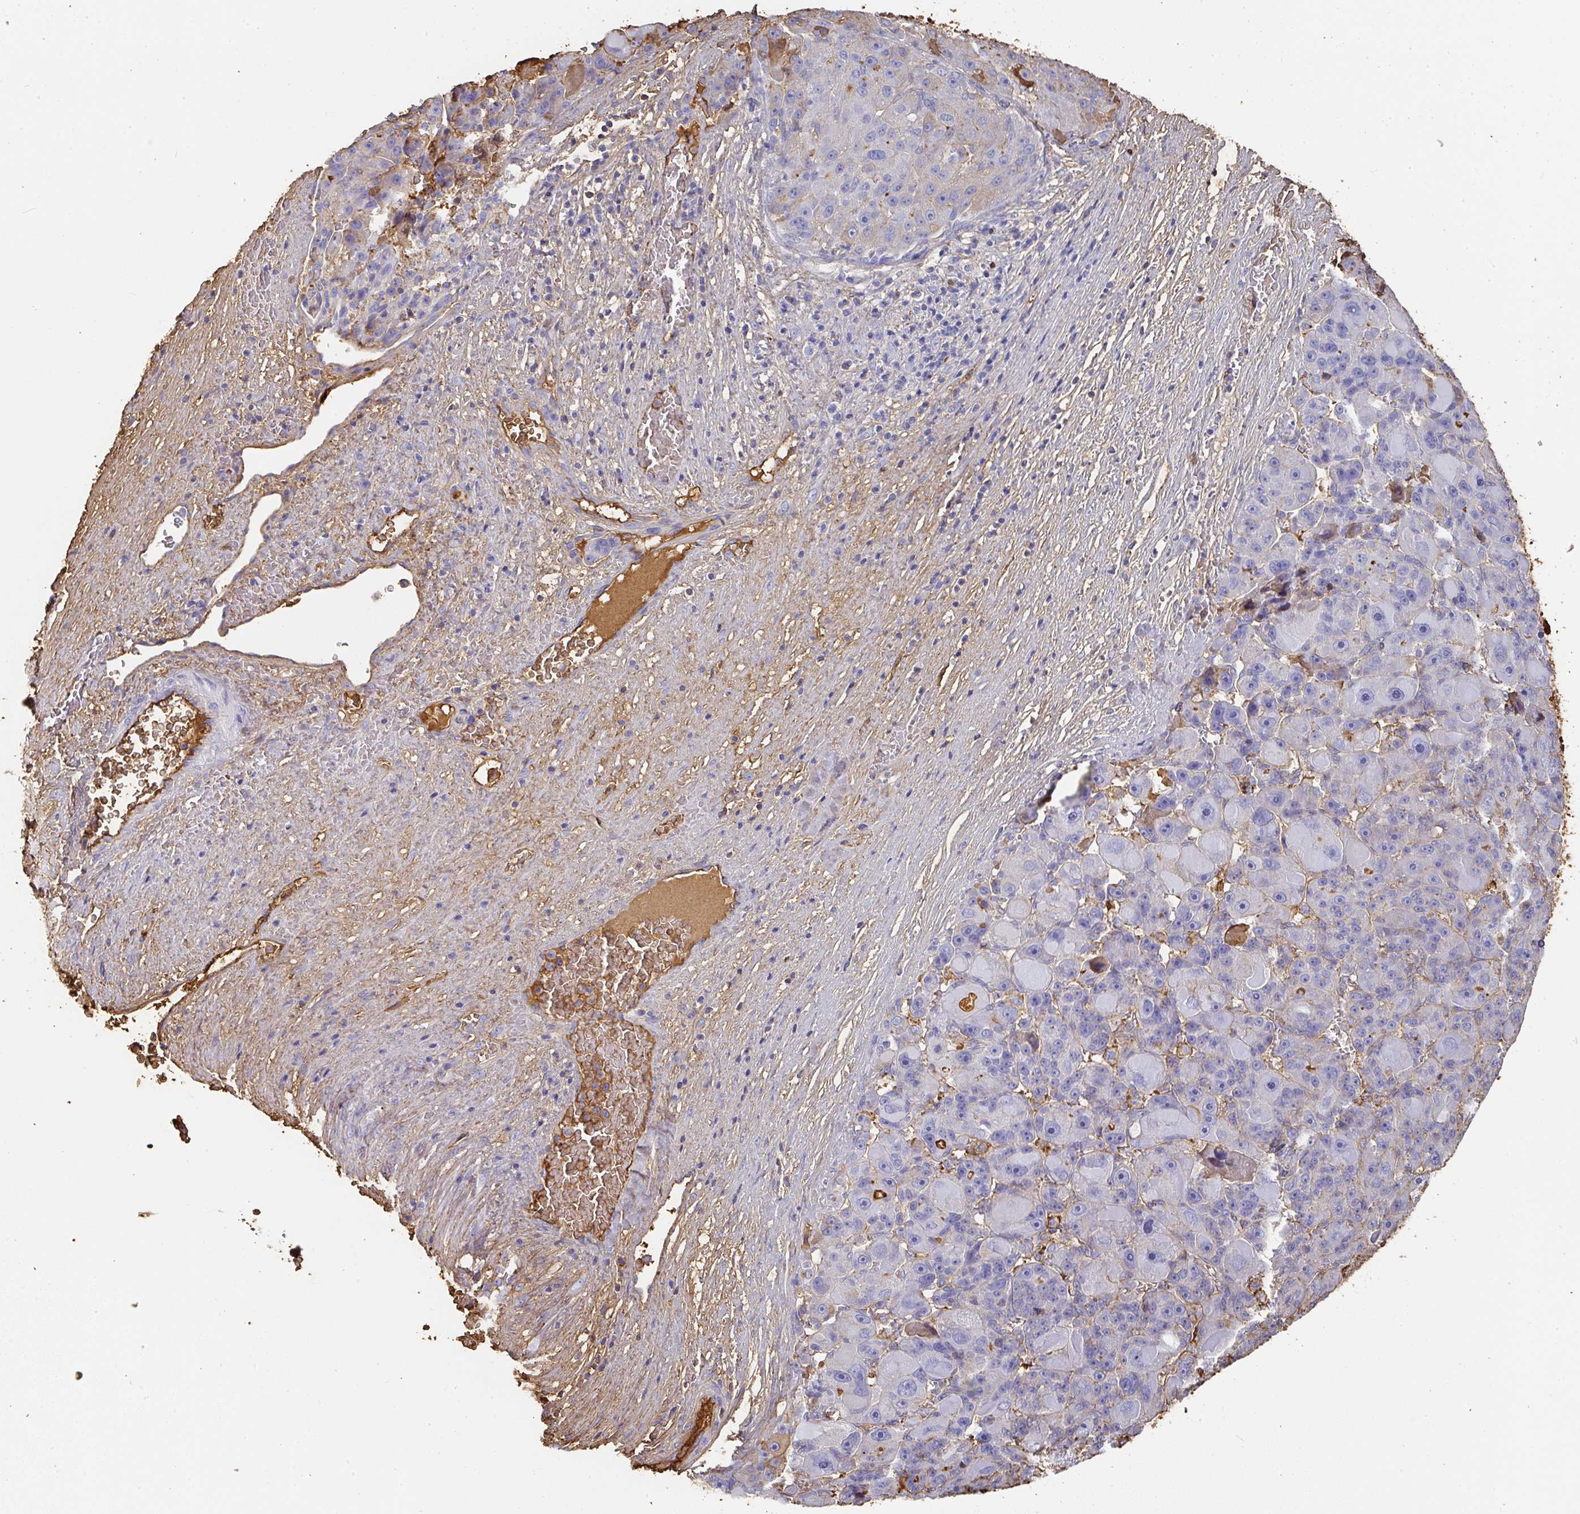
{"staining": {"intensity": "moderate", "quantity": "<25%", "location": "cytoplasmic/membranous"}, "tissue": "liver cancer", "cell_type": "Tumor cells", "image_type": "cancer", "snomed": [{"axis": "morphology", "description": "Carcinoma, Hepatocellular, NOS"}, {"axis": "topography", "description": "Liver"}], "caption": "This photomicrograph displays IHC staining of human liver cancer (hepatocellular carcinoma), with low moderate cytoplasmic/membranous positivity in approximately <25% of tumor cells.", "gene": "ALB", "patient": {"sex": "male", "age": 76}}